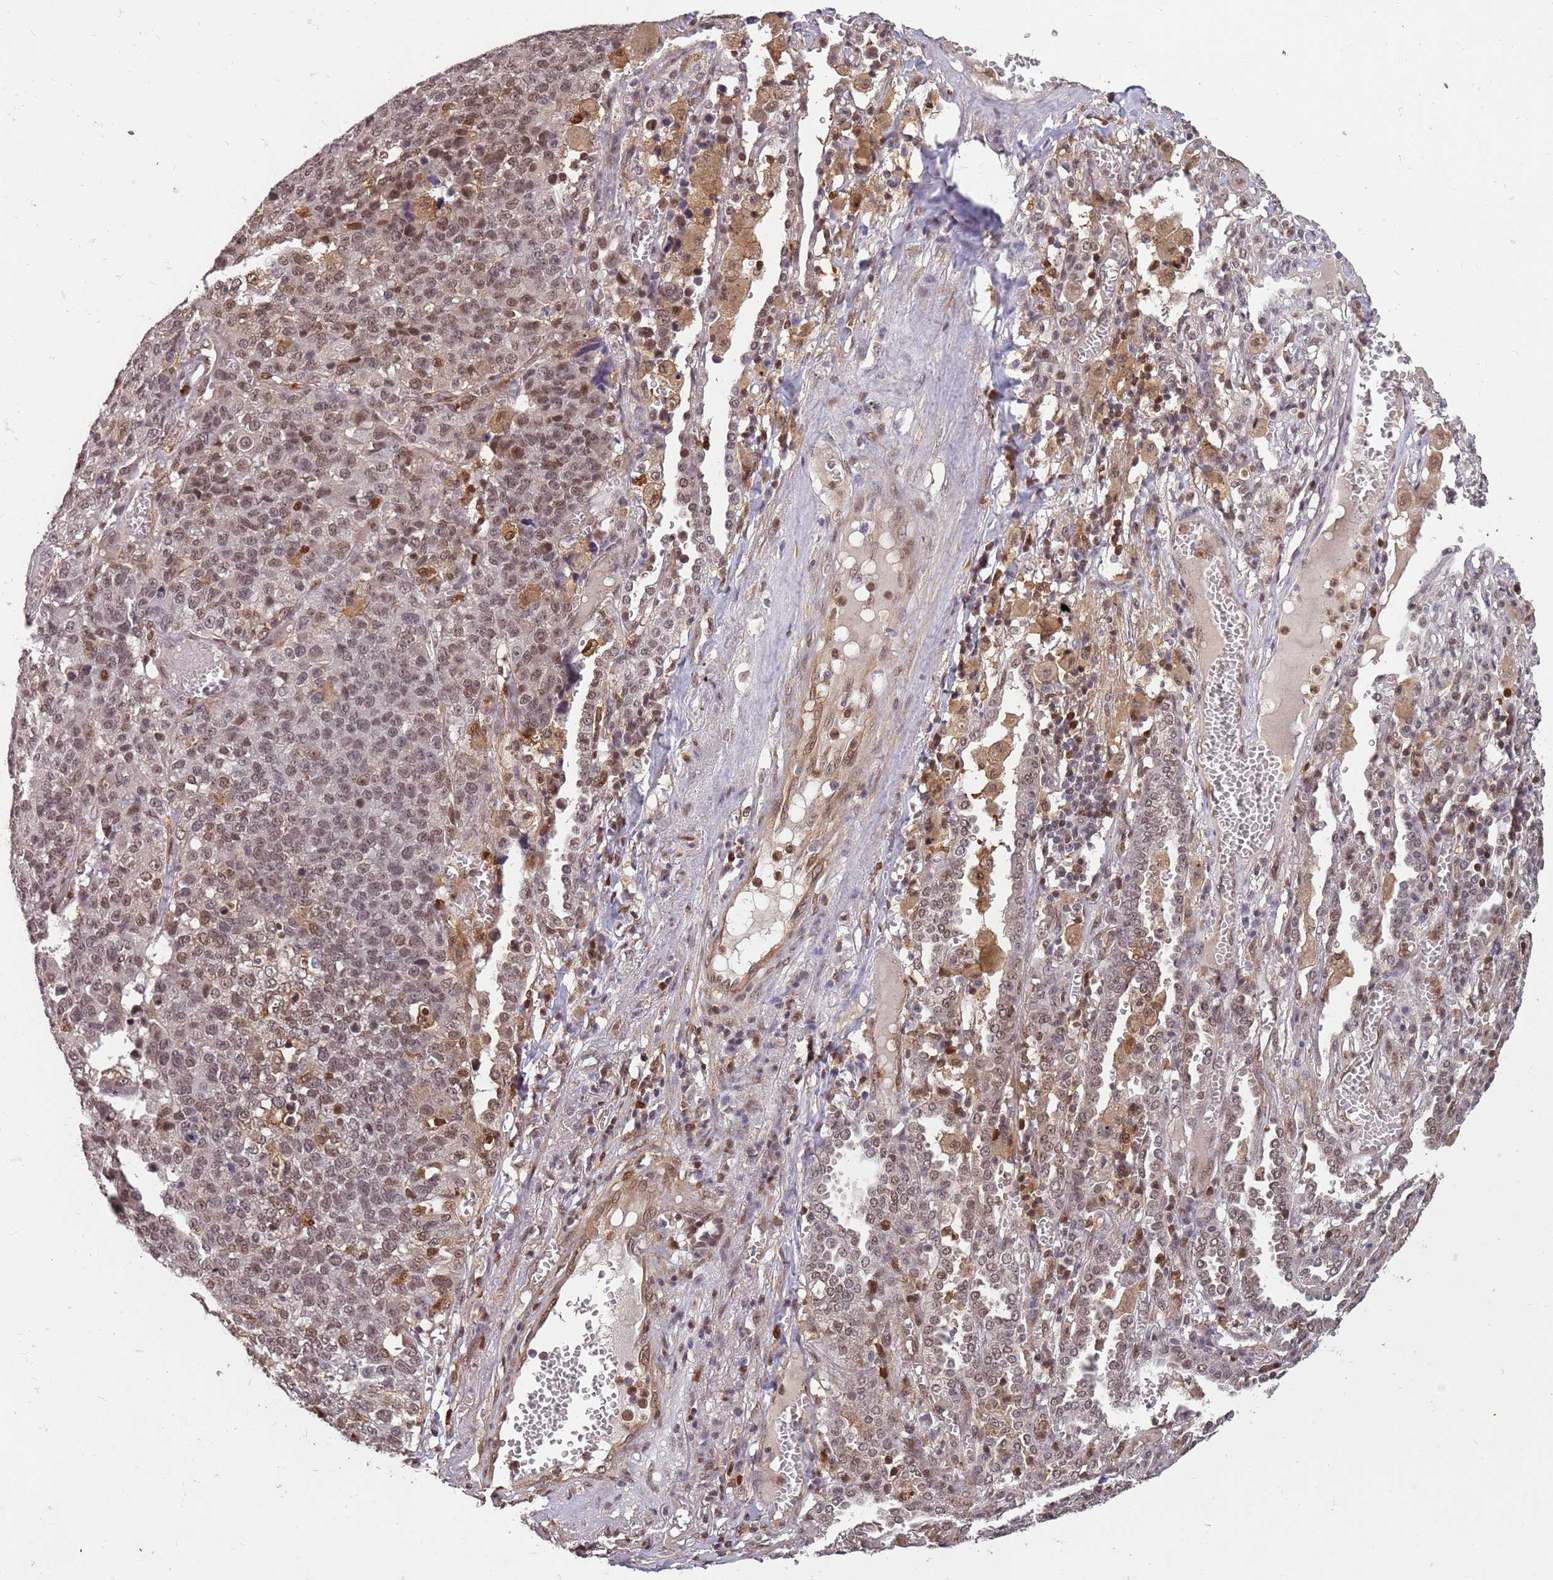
{"staining": {"intensity": "moderate", "quantity": "25%-75%", "location": "nuclear"}, "tissue": "lung cancer", "cell_type": "Tumor cells", "image_type": "cancer", "snomed": [{"axis": "morphology", "description": "Adenocarcinoma, NOS"}, {"axis": "topography", "description": "Lung"}], "caption": "IHC of human lung adenocarcinoma exhibits medium levels of moderate nuclear staining in approximately 25%-75% of tumor cells.", "gene": "GBP2", "patient": {"sex": "male", "age": 49}}